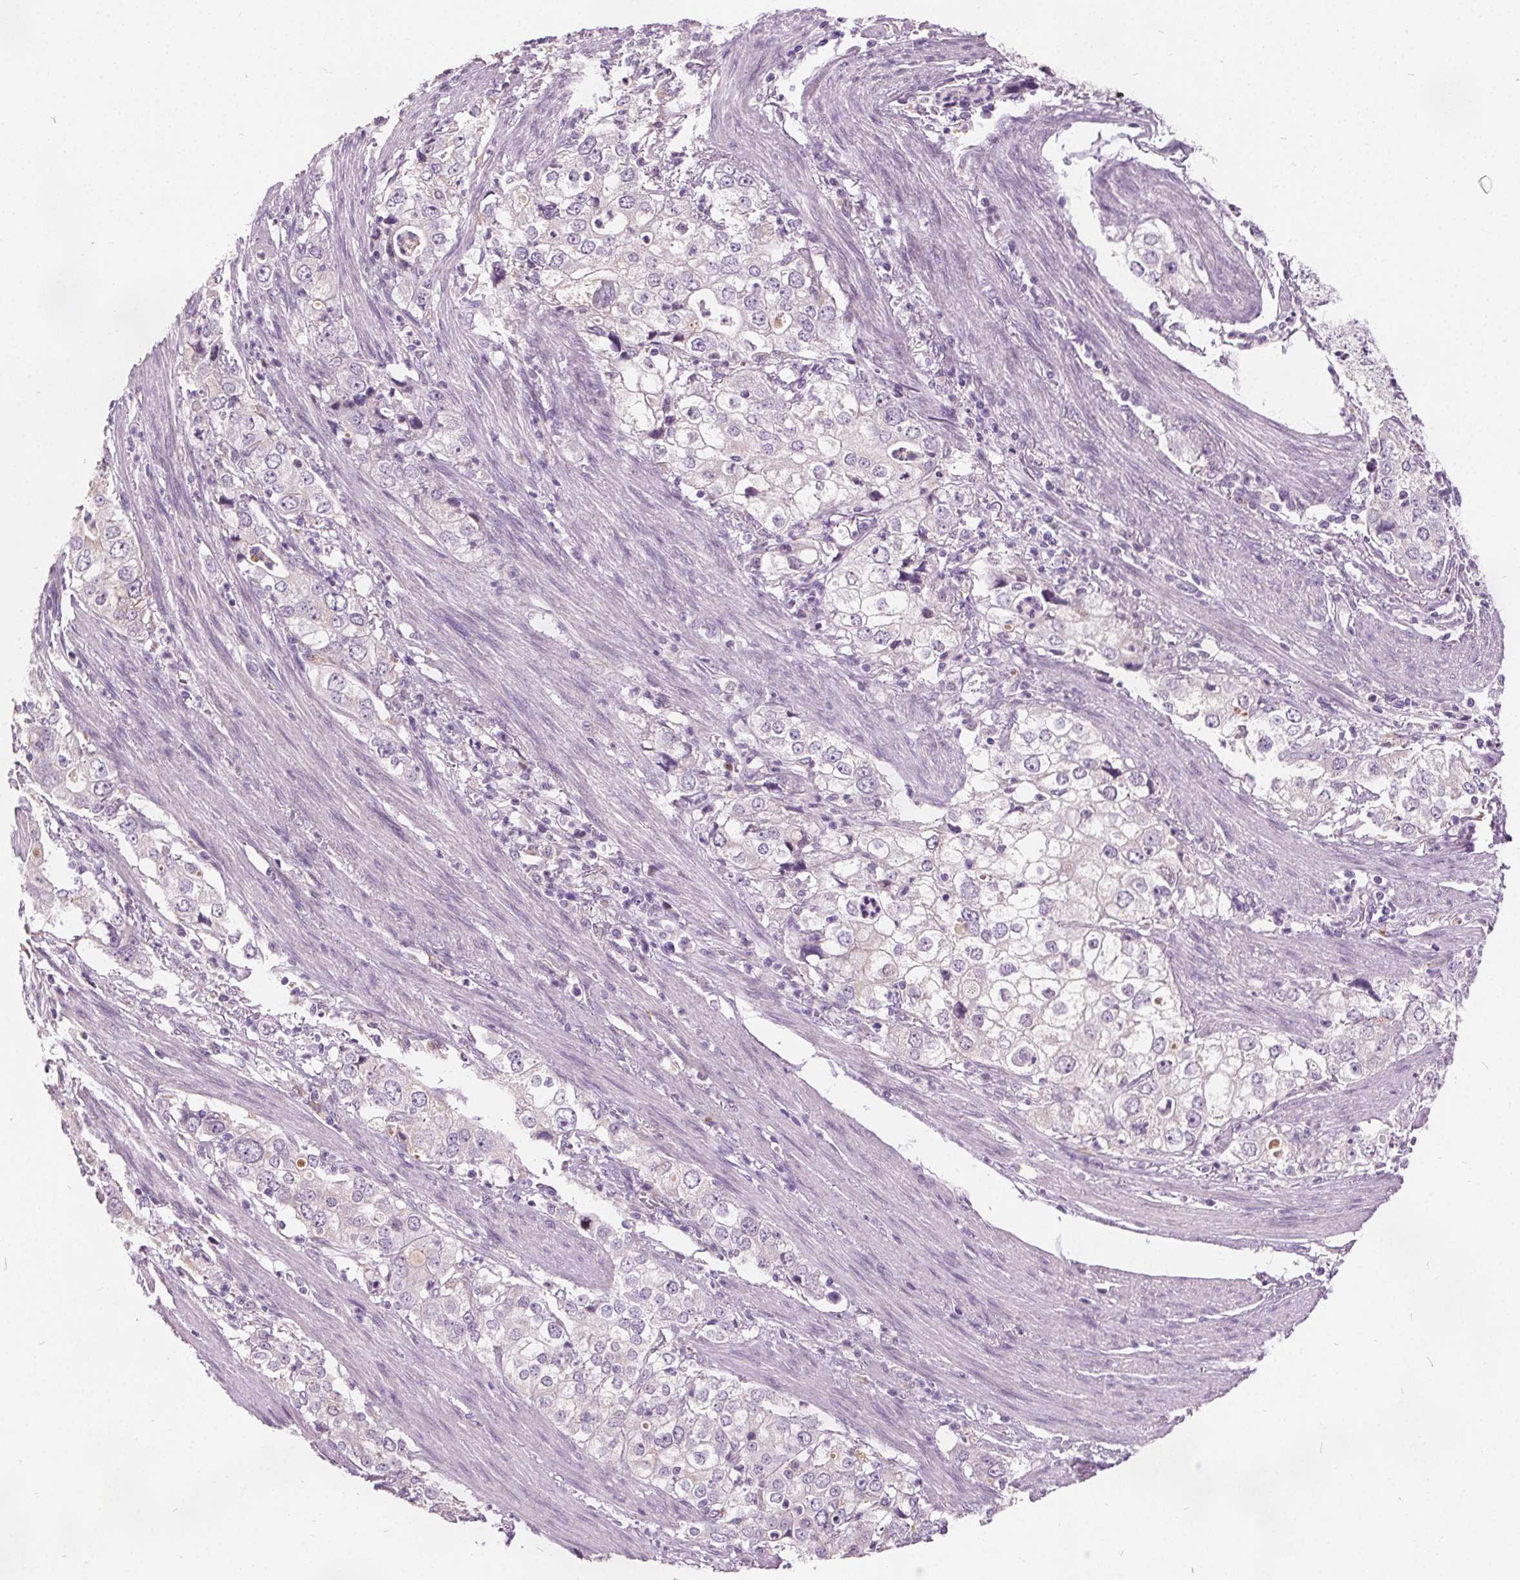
{"staining": {"intensity": "negative", "quantity": "none", "location": "none"}, "tissue": "stomach cancer", "cell_type": "Tumor cells", "image_type": "cancer", "snomed": [{"axis": "morphology", "description": "Adenocarcinoma, NOS"}, {"axis": "topography", "description": "Stomach, upper"}], "caption": "The micrograph shows no staining of tumor cells in stomach cancer.", "gene": "ACOX2", "patient": {"sex": "male", "age": 75}}